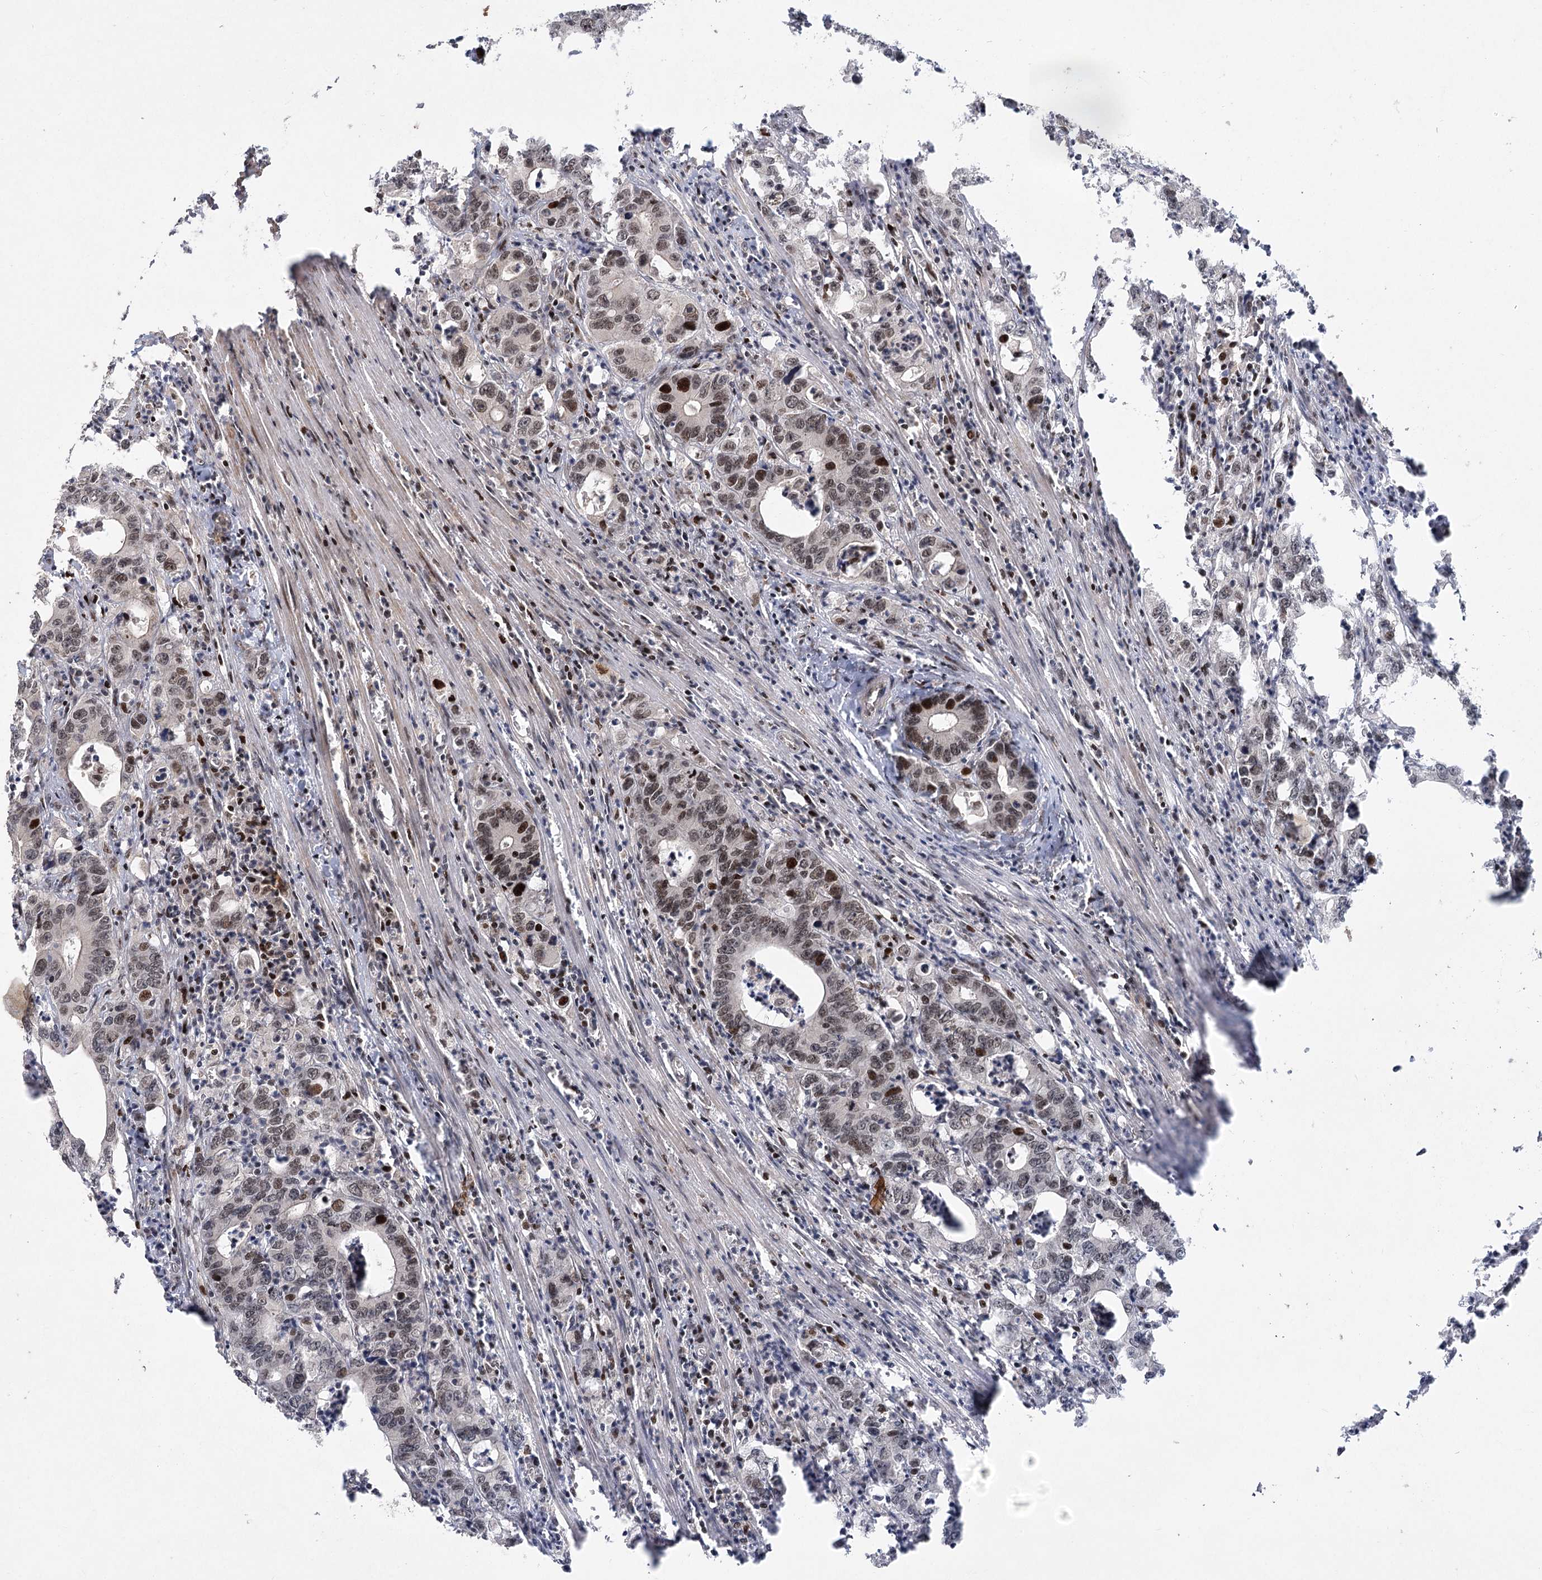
{"staining": {"intensity": "moderate", "quantity": "25%-75%", "location": "cytoplasmic/membranous,nuclear"}, "tissue": "colorectal cancer", "cell_type": "Tumor cells", "image_type": "cancer", "snomed": [{"axis": "morphology", "description": "Adenocarcinoma, NOS"}, {"axis": "topography", "description": "Colon"}], "caption": "Tumor cells demonstrate medium levels of moderate cytoplasmic/membranous and nuclear expression in about 25%-75% of cells in human colorectal cancer. (brown staining indicates protein expression, while blue staining denotes nuclei).", "gene": "HELQ", "patient": {"sex": "female", "age": 75}}